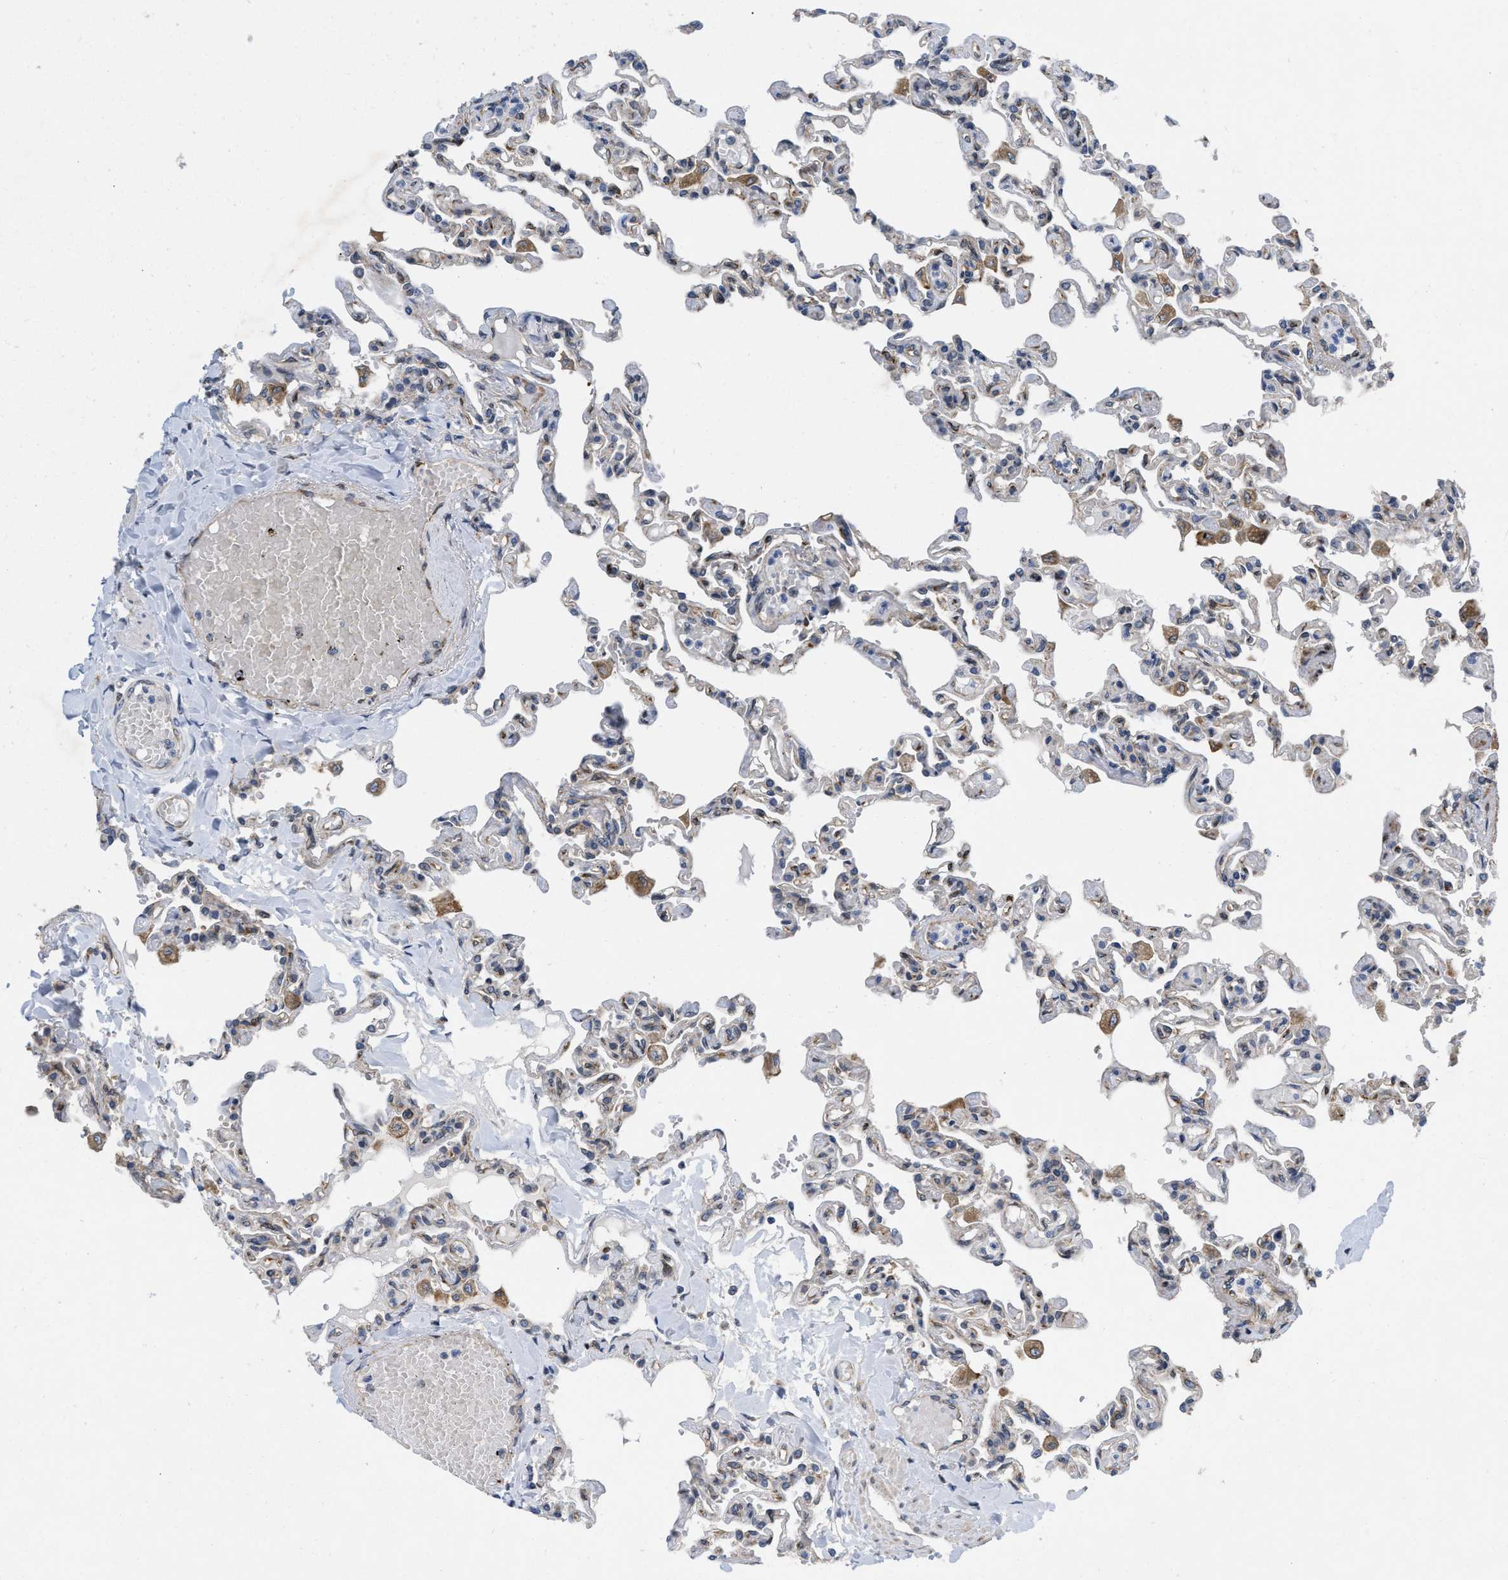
{"staining": {"intensity": "weak", "quantity": "25%-75%", "location": "cytoplasmic/membranous"}, "tissue": "lung", "cell_type": "Alveolar cells", "image_type": "normal", "snomed": [{"axis": "morphology", "description": "Normal tissue, NOS"}, {"axis": "topography", "description": "Lung"}], "caption": "The image reveals a brown stain indicating the presence of a protein in the cytoplasmic/membranous of alveolar cells in lung. The staining was performed using DAB (3,3'-diaminobenzidine) to visualize the protein expression in brown, while the nuclei were stained in blue with hematoxylin (Magnification: 20x).", "gene": "EOGT", "patient": {"sex": "male", "age": 21}}